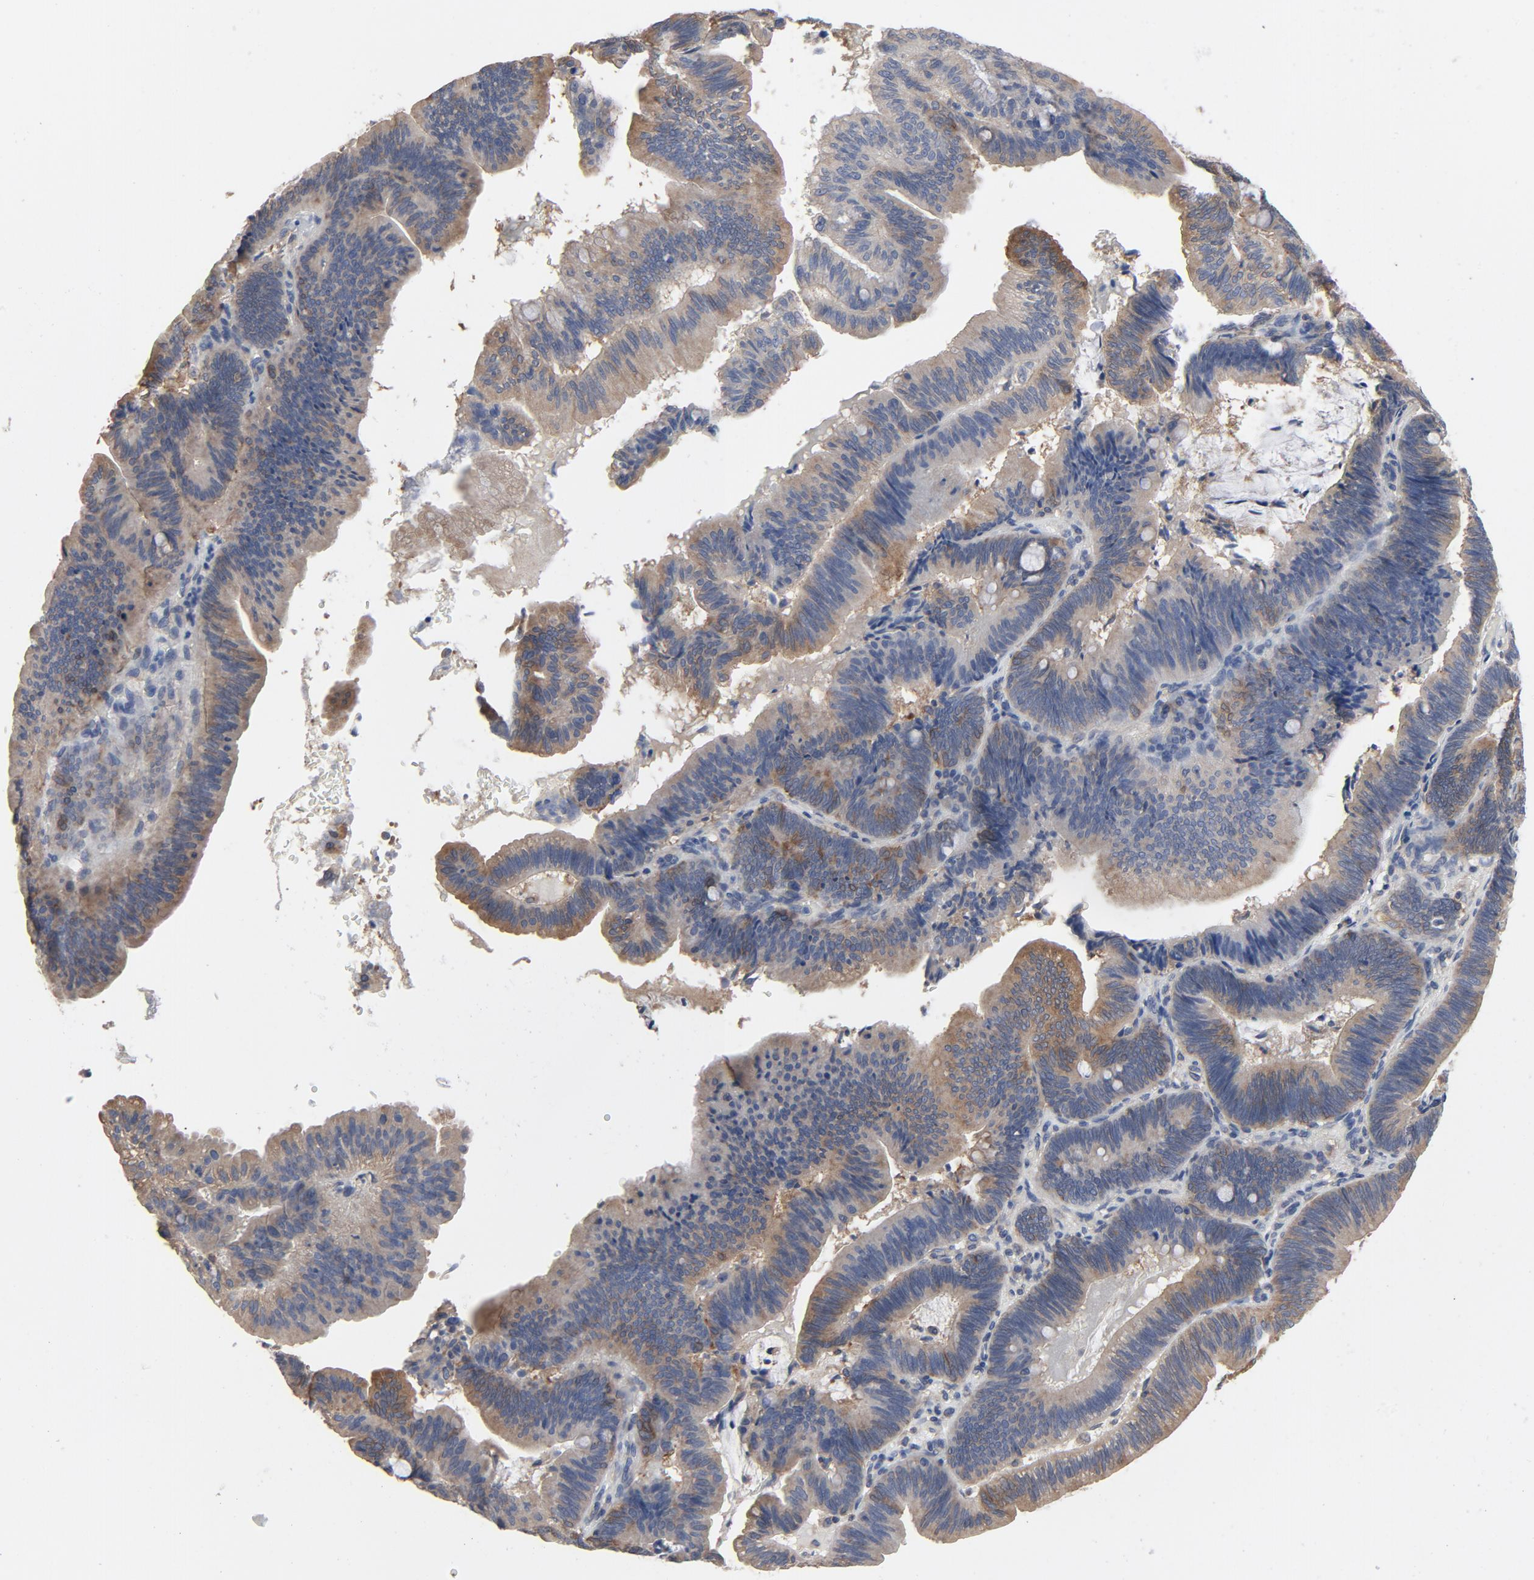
{"staining": {"intensity": "moderate", "quantity": ">75%", "location": "cytoplasmic/membranous"}, "tissue": "pancreatic cancer", "cell_type": "Tumor cells", "image_type": "cancer", "snomed": [{"axis": "morphology", "description": "Adenocarcinoma, NOS"}, {"axis": "topography", "description": "Pancreas"}], "caption": "Pancreatic cancer stained for a protein (brown) demonstrates moderate cytoplasmic/membranous positive expression in about >75% of tumor cells.", "gene": "DYNLT3", "patient": {"sex": "male", "age": 82}}